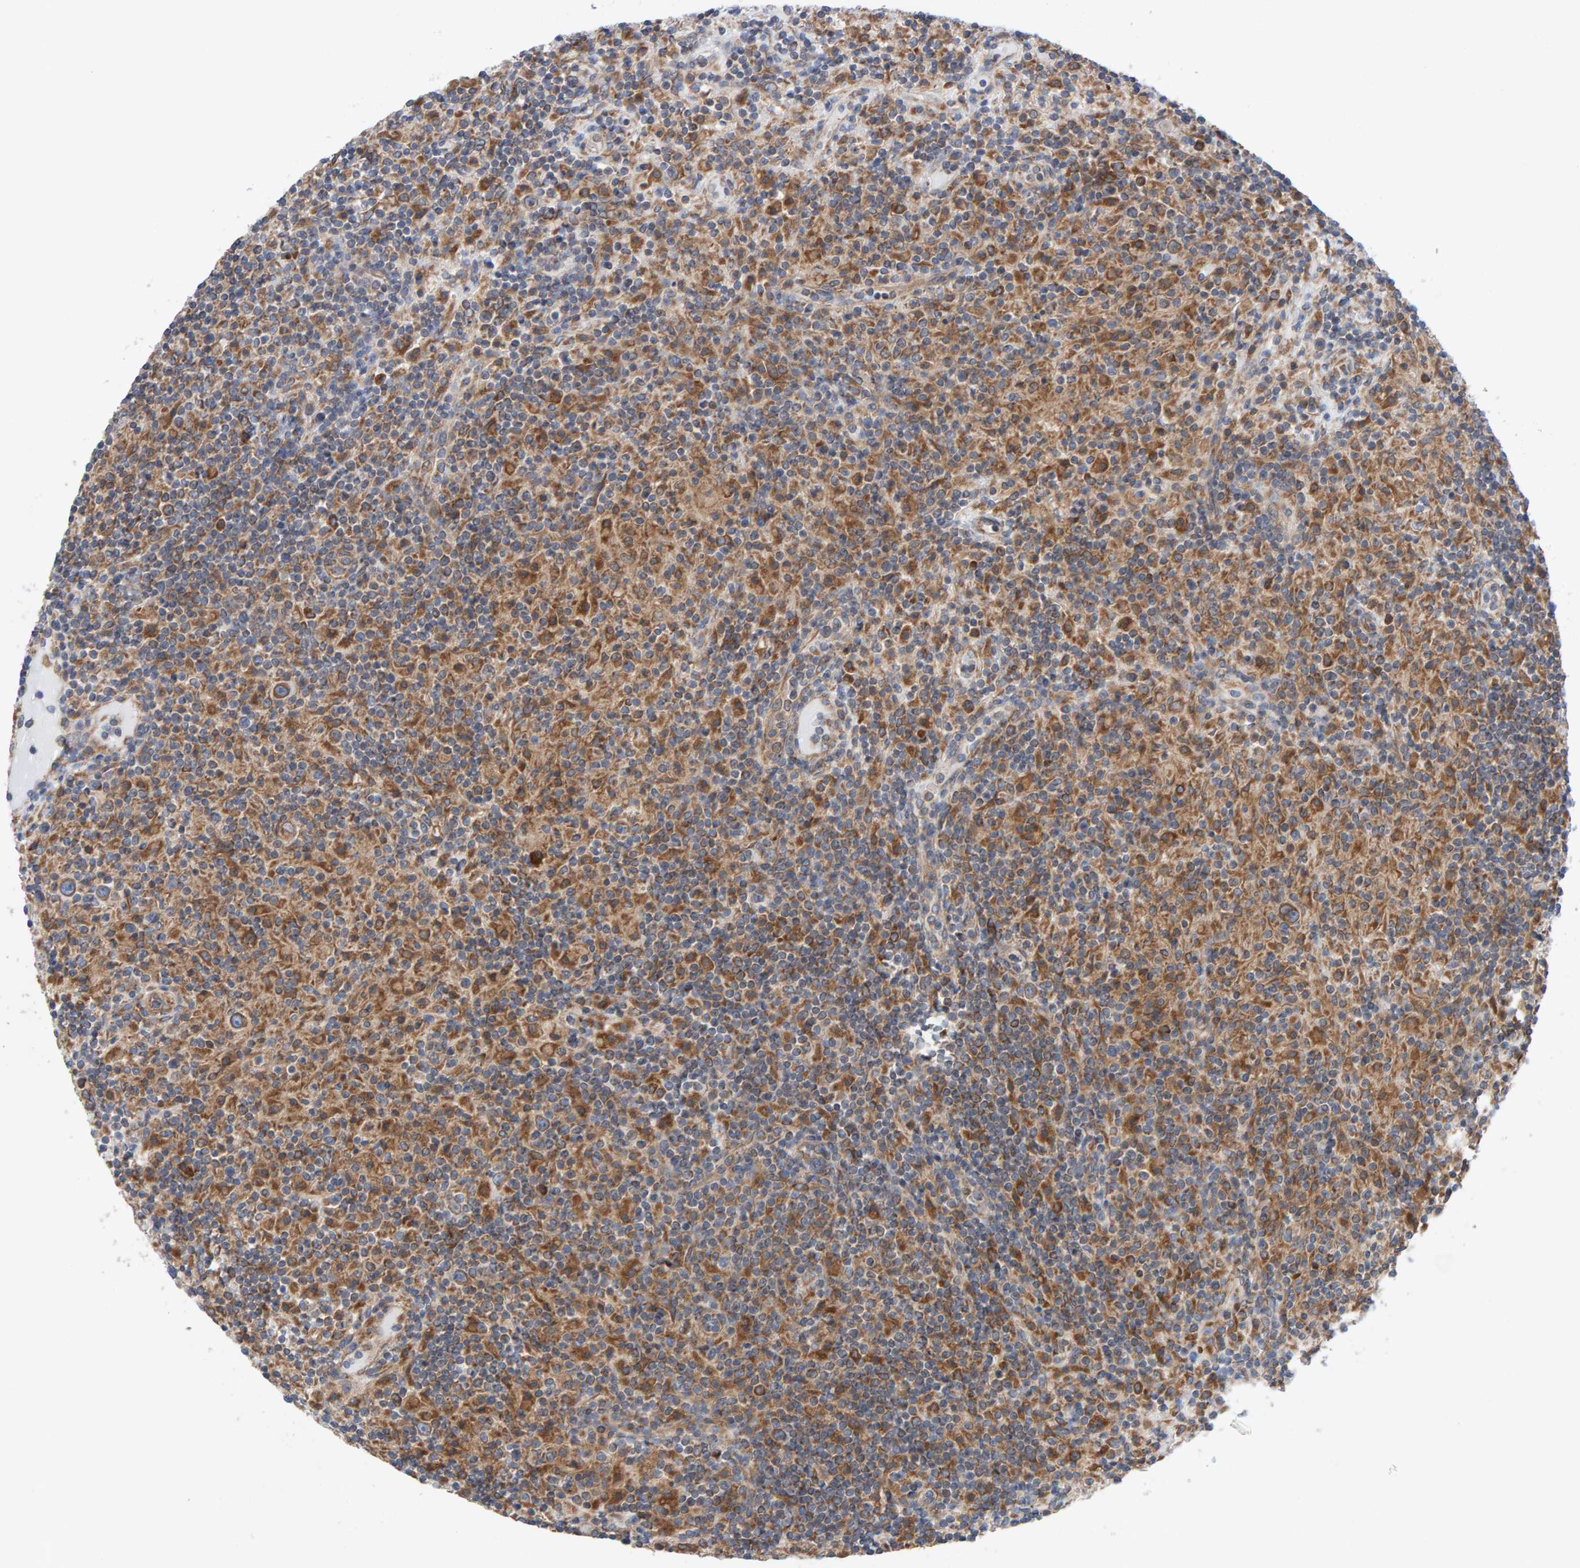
{"staining": {"intensity": "moderate", "quantity": ">75%", "location": "cytoplasmic/membranous"}, "tissue": "lymphoma", "cell_type": "Tumor cells", "image_type": "cancer", "snomed": [{"axis": "morphology", "description": "Hodgkin's disease, NOS"}, {"axis": "topography", "description": "Lymph node"}], "caption": "Immunohistochemical staining of lymphoma displays medium levels of moderate cytoplasmic/membranous positivity in about >75% of tumor cells. The staining was performed using DAB, with brown indicating positive protein expression. Nuclei are stained blue with hematoxylin.", "gene": "CDK5RAP3", "patient": {"sex": "male", "age": 70}}